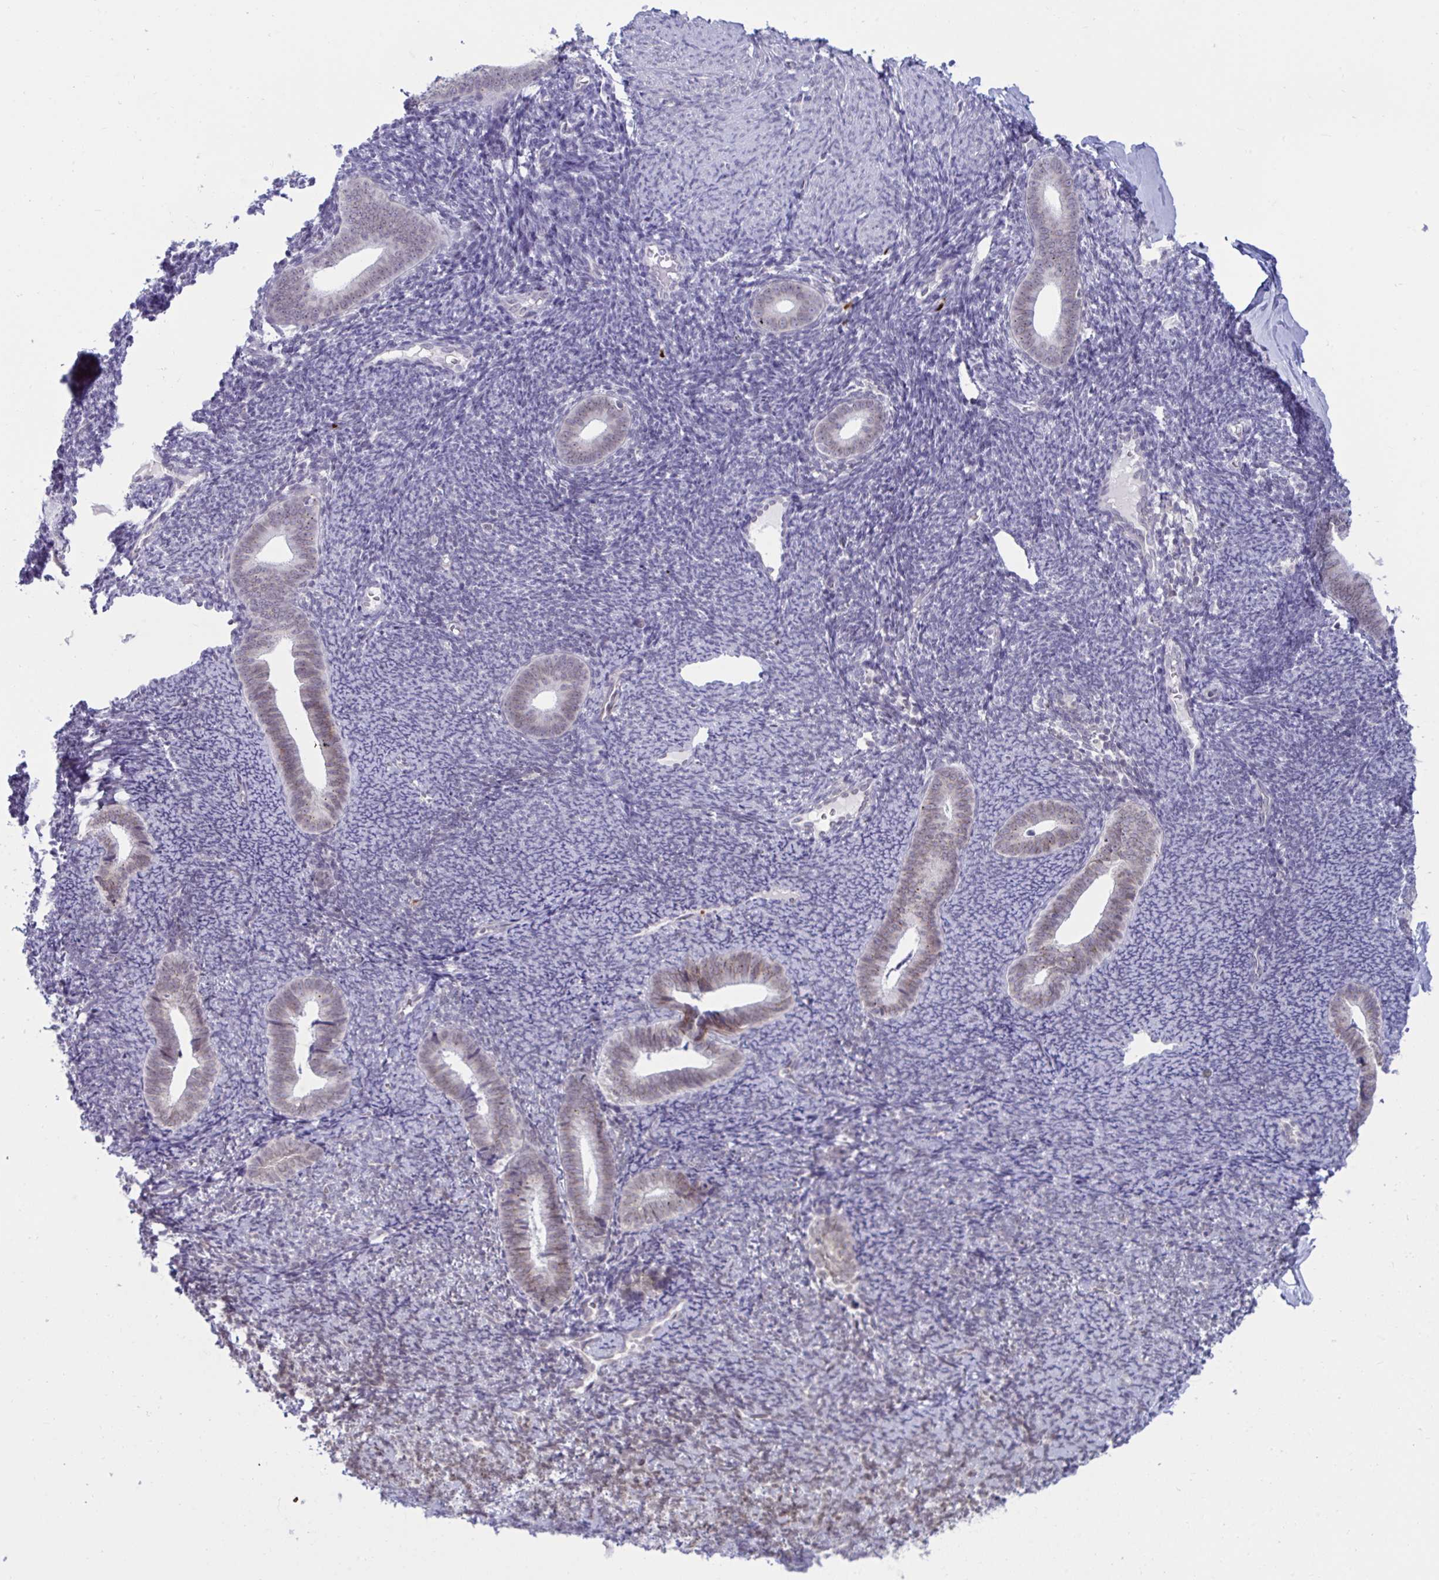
{"staining": {"intensity": "negative", "quantity": "none", "location": "none"}, "tissue": "endometrium", "cell_type": "Cells in endometrial stroma", "image_type": "normal", "snomed": [{"axis": "morphology", "description": "Normal tissue, NOS"}, {"axis": "topography", "description": "Endometrium"}], "caption": "Unremarkable endometrium was stained to show a protein in brown. There is no significant staining in cells in endometrial stroma. (DAB IHC with hematoxylin counter stain).", "gene": "DOCK11", "patient": {"sex": "female", "age": 39}}